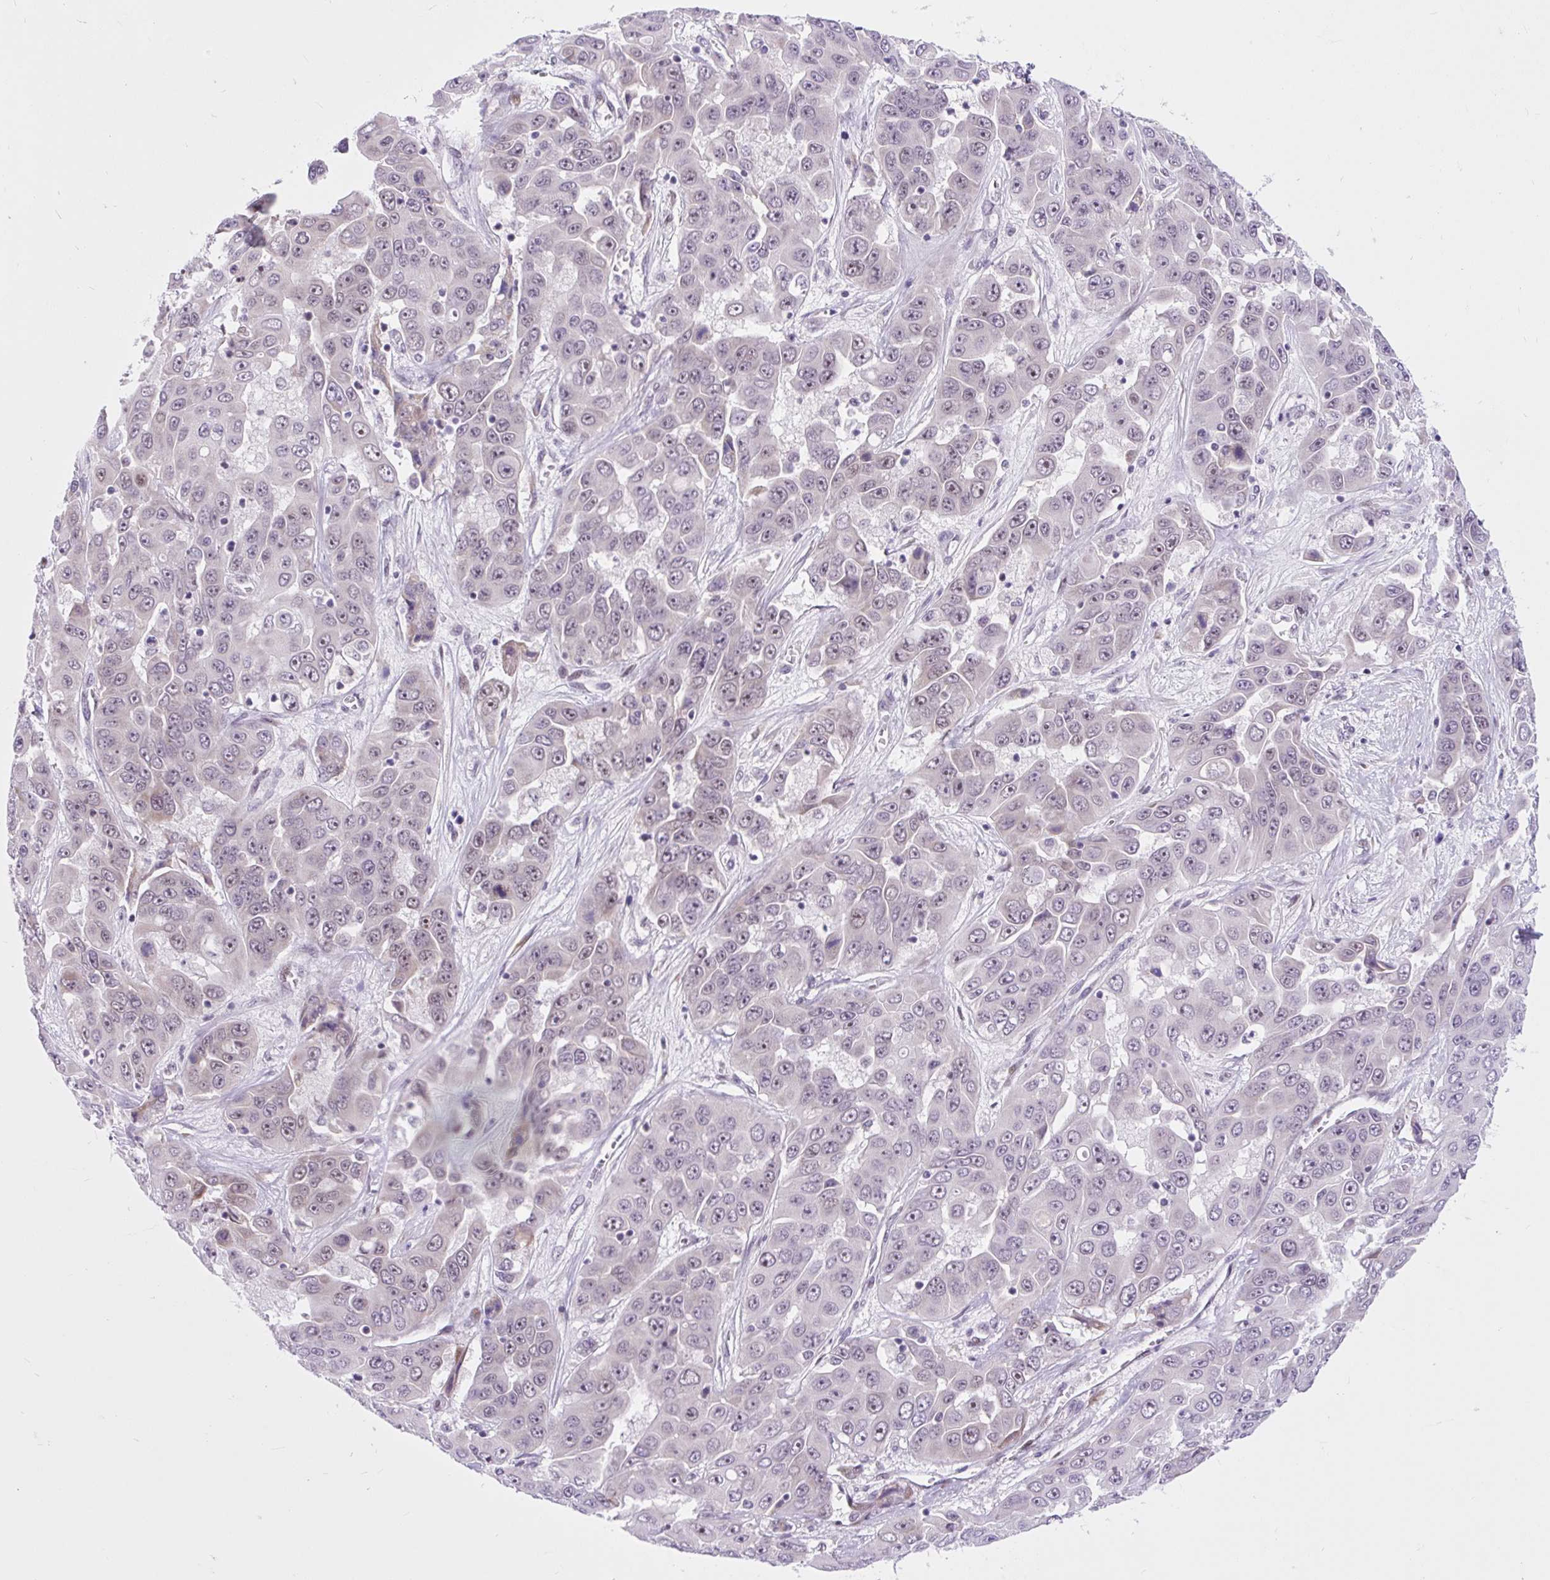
{"staining": {"intensity": "weak", "quantity": "<25%", "location": "nuclear"}, "tissue": "liver cancer", "cell_type": "Tumor cells", "image_type": "cancer", "snomed": [{"axis": "morphology", "description": "Cholangiocarcinoma"}, {"axis": "topography", "description": "Liver"}], "caption": "The immunohistochemistry (IHC) micrograph has no significant expression in tumor cells of liver cancer (cholangiocarcinoma) tissue.", "gene": "CLK2", "patient": {"sex": "female", "age": 52}}